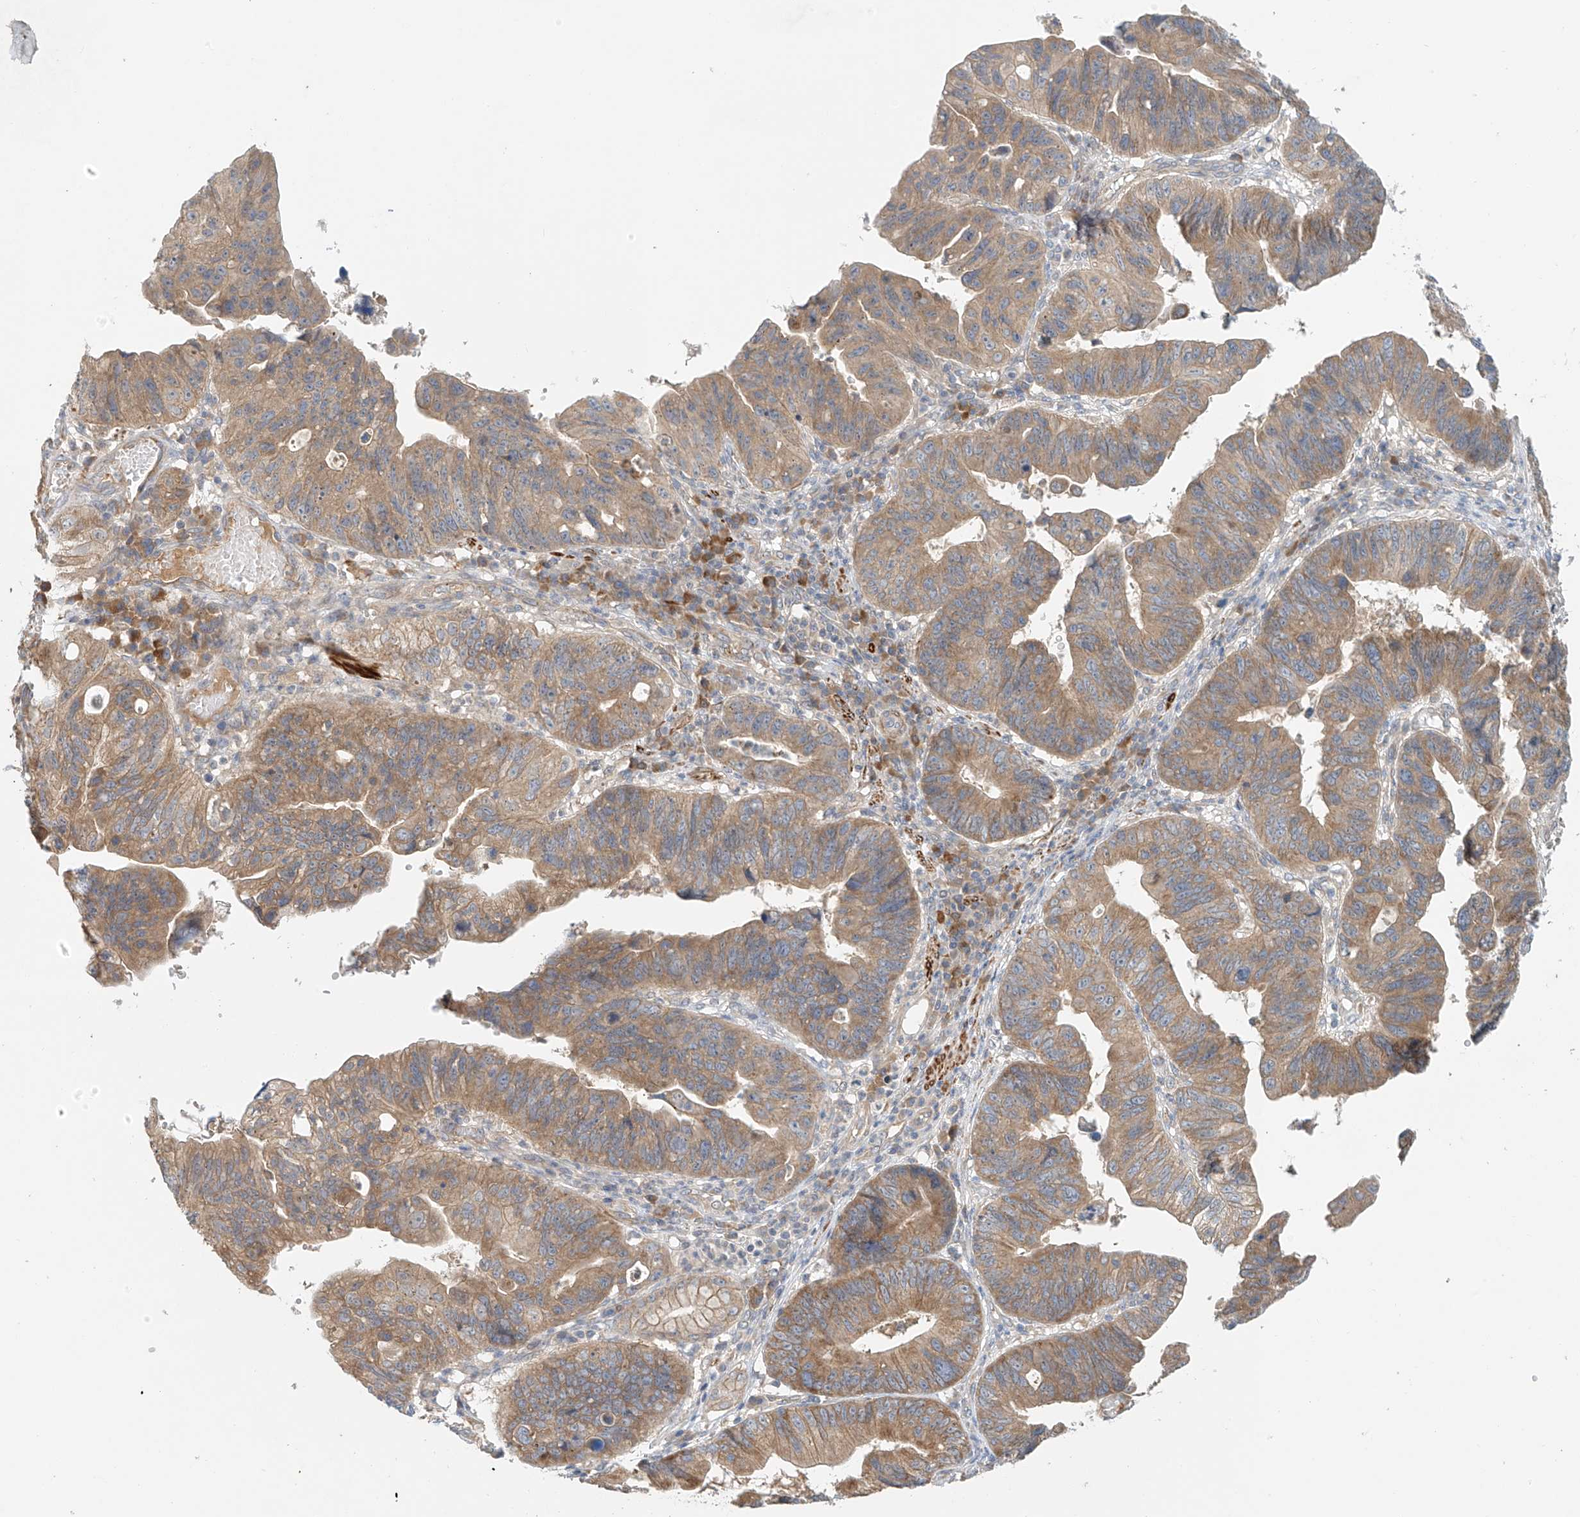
{"staining": {"intensity": "weak", "quantity": ">75%", "location": "cytoplasmic/membranous"}, "tissue": "stomach cancer", "cell_type": "Tumor cells", "image_type": "cancer", "snomed": [{"axis": "morphology", "description": "Adenocarcinoma, NOS"}, {"axis": "topography", "description": "Stomach"}], "caption": "Immunohistochemical staining of adenocarcinoma (stomach) reveals low levels of weak cytoplasmic/membranous staining in about >75% of tumor cells. Using DAB (3,3'-diaminobenzidine) (brown) and hematoxylin (blue) stains, captured at high magnification using brightfield microscopy.", "gene": "LYRM9", "patient": {"sex": "male", "age": 59}}